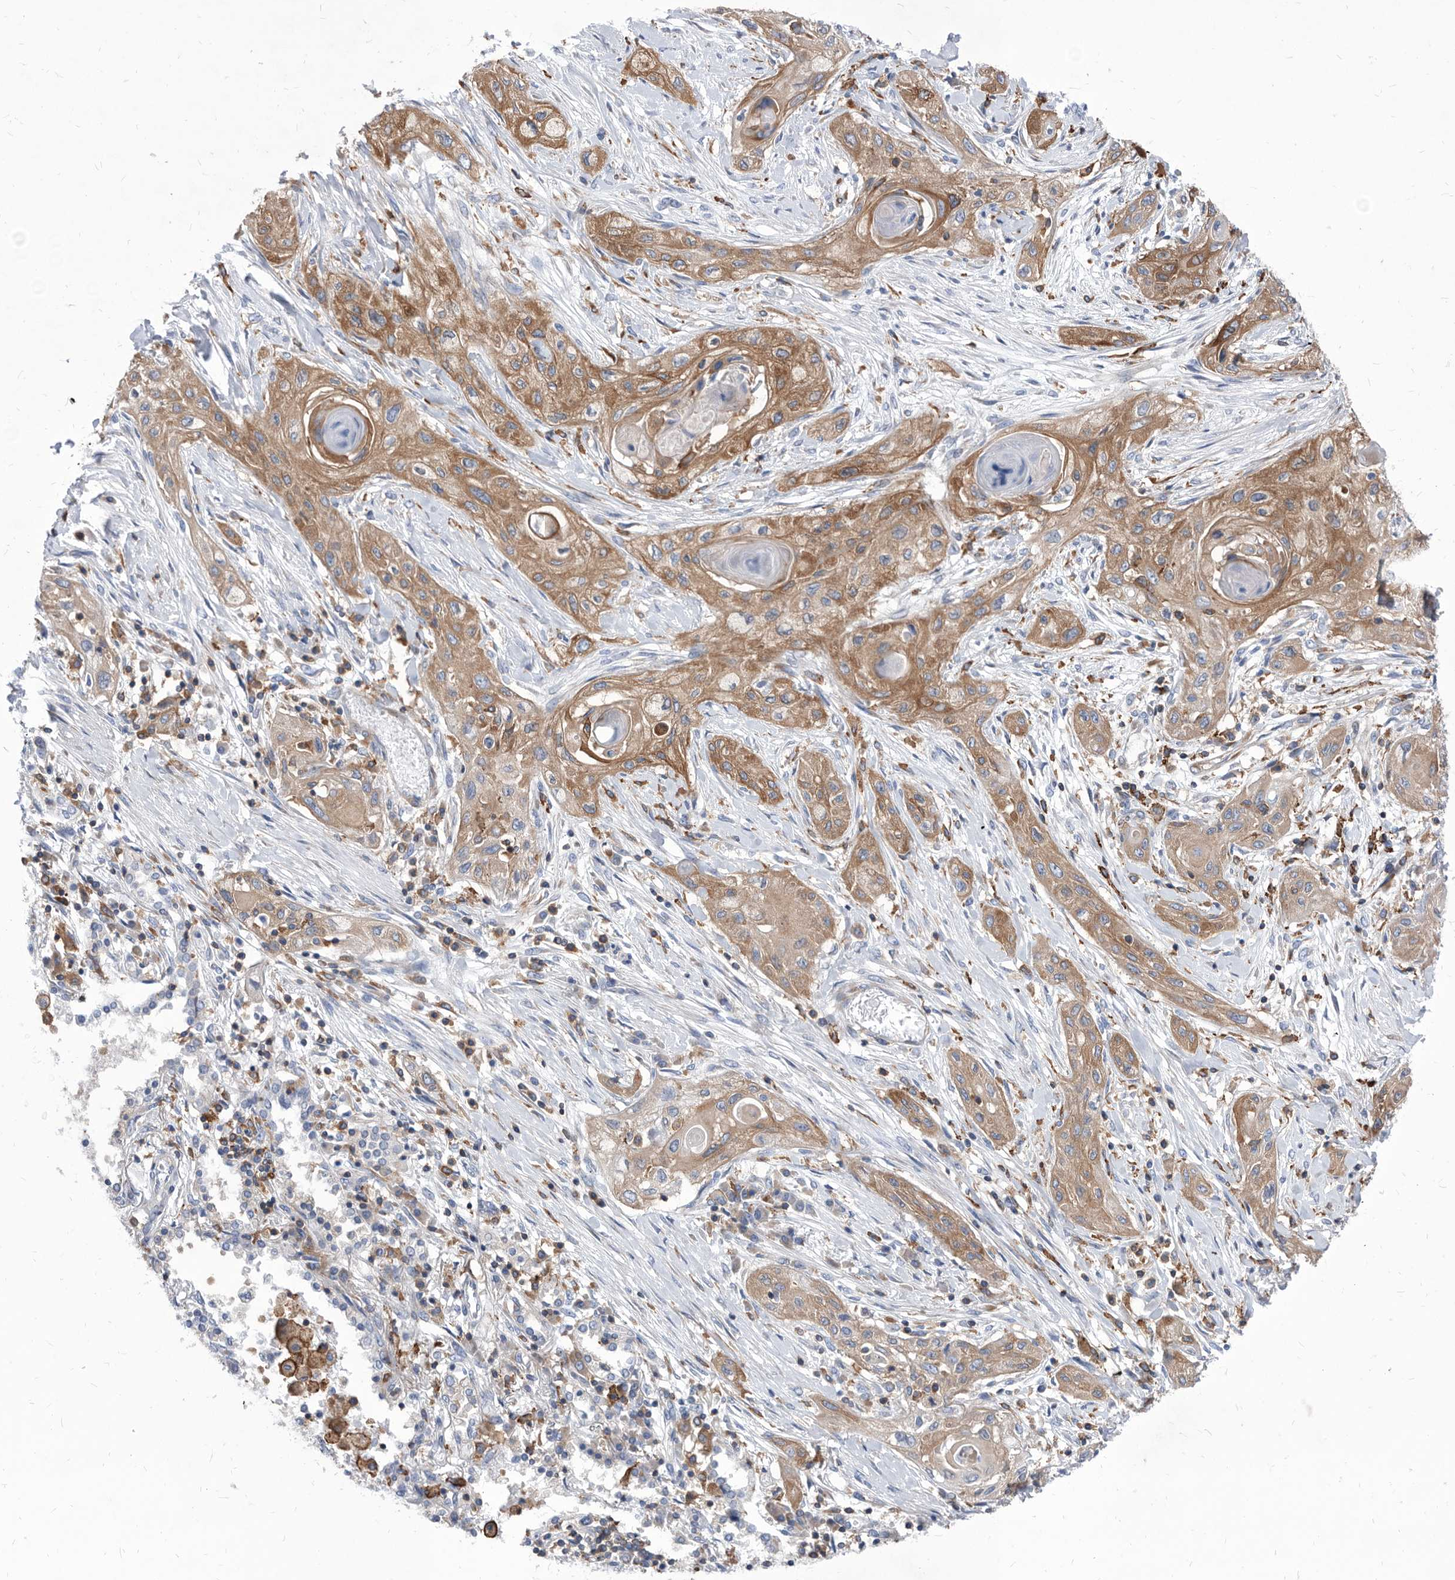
{"staining": {"intensity": "moderate", "quantity": ">75%", "location": "cytoplasmic/membranous"}, "tissue": "lung cancer", "cell_type": "Tumor cells", "image_type": "cancer", "snomed": [{"axis": "morphology", "description": "Squamous cell carcinoma, NOS"}, {"axis": "topography", "description": "Lung"}], "caption": "Human lung cancer stained with a brown dye displays moderate cytoplasmic/membranous positive expression in about >75% of tumor cells.", "gene": "SMG7", "patient": {"sex": "female", "age": 47}}